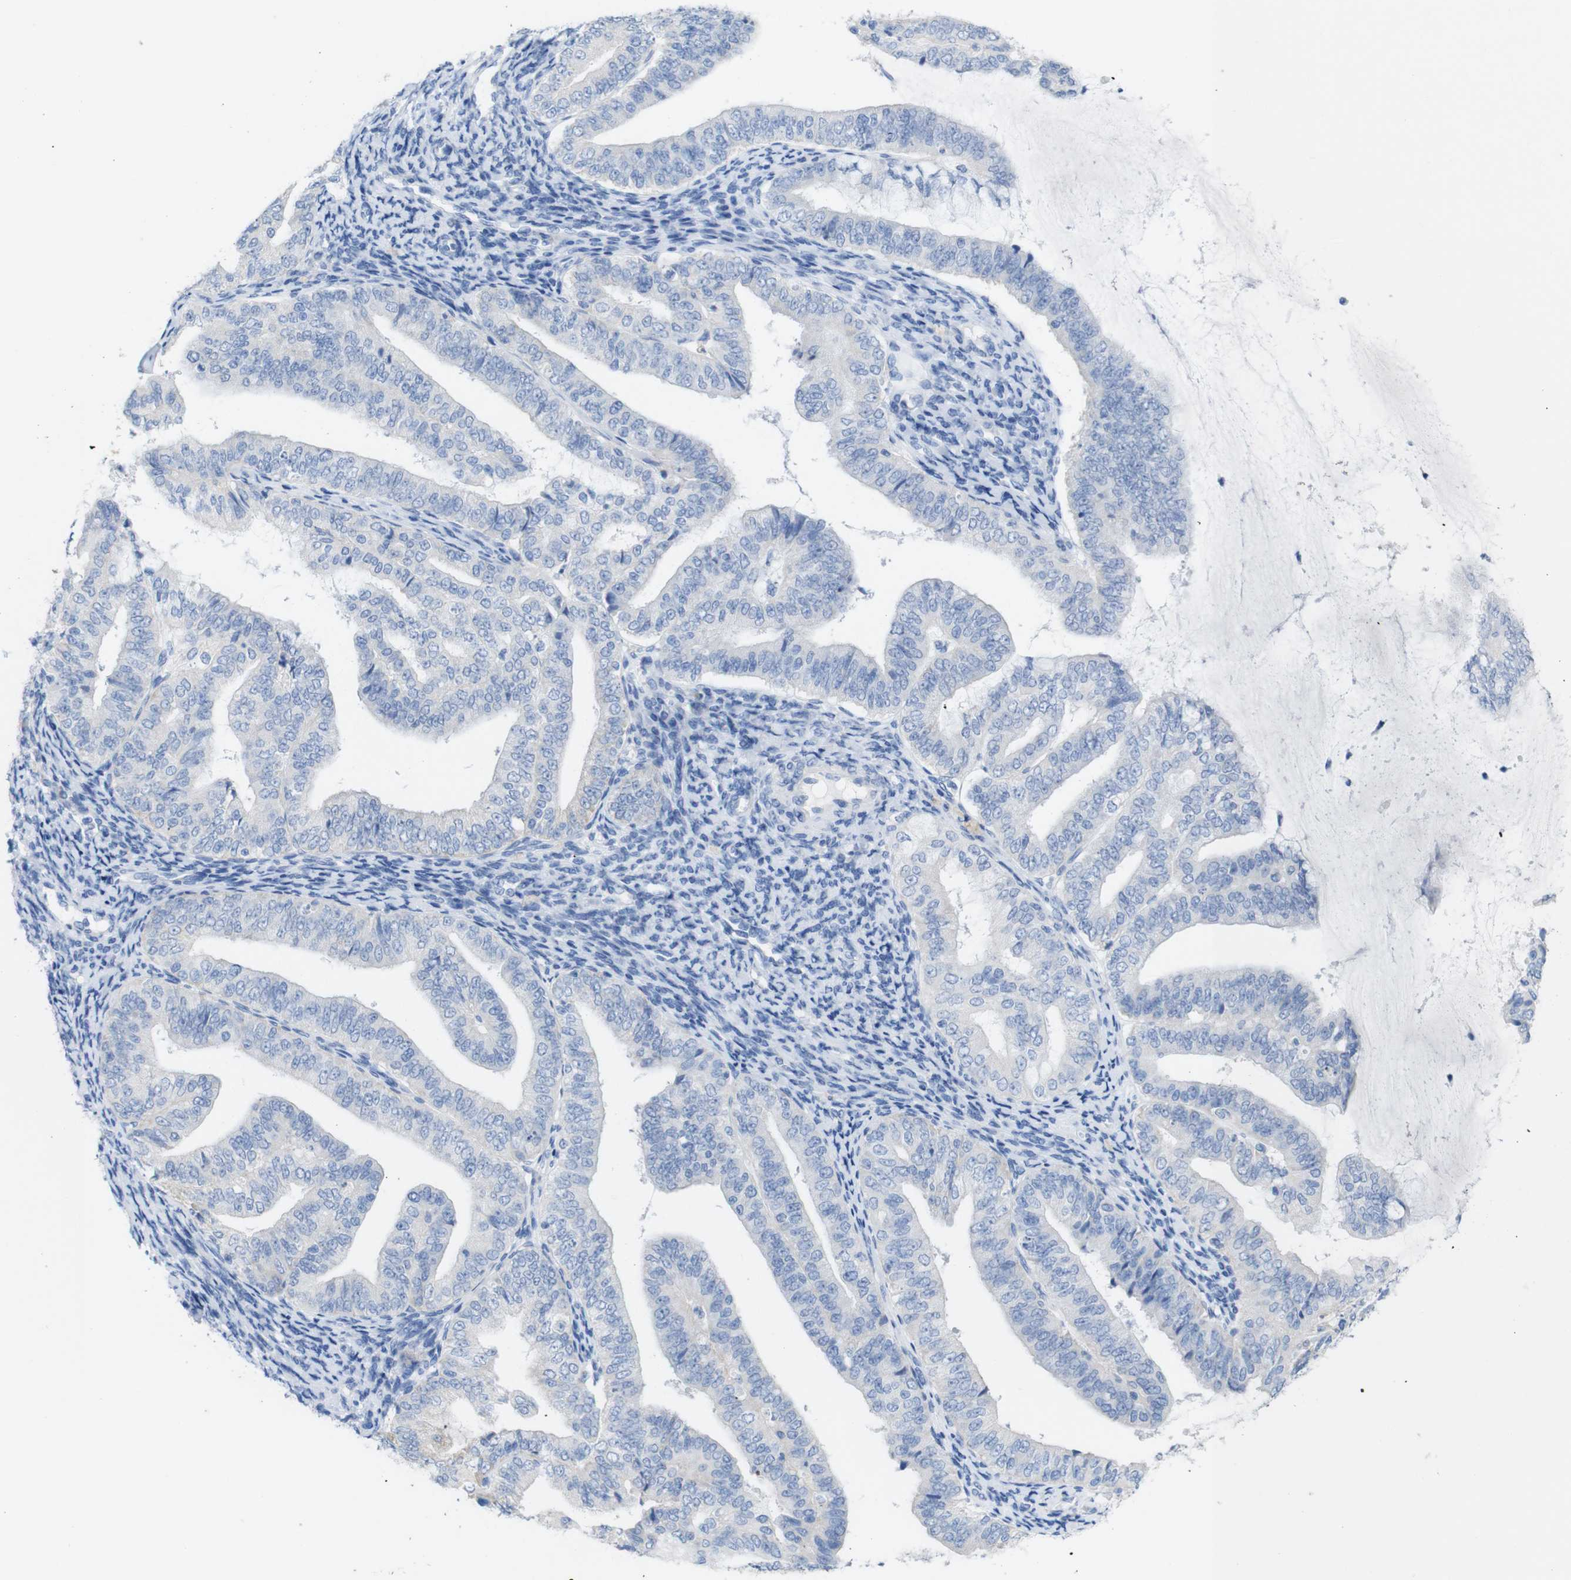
{"staining": {"intensity": "negative", "quantity": "none", "location": "none"}, "tissue": "endometrial cancer", "cell_type": "Tumor cells", "image_type": "cancer", "snomed": [{"axis": "morphology", "description": "Adenocarcinoma, NOS"}, {"axis": "topography", "description": "Endometrium"}], "caption": "Human endometrial cancer (adenocarcinoma) stained for a protein using IHC exhibits no expression in tumor cells.", "gene": "LAG3", "patient": {"sex": "female", "age": 63}}